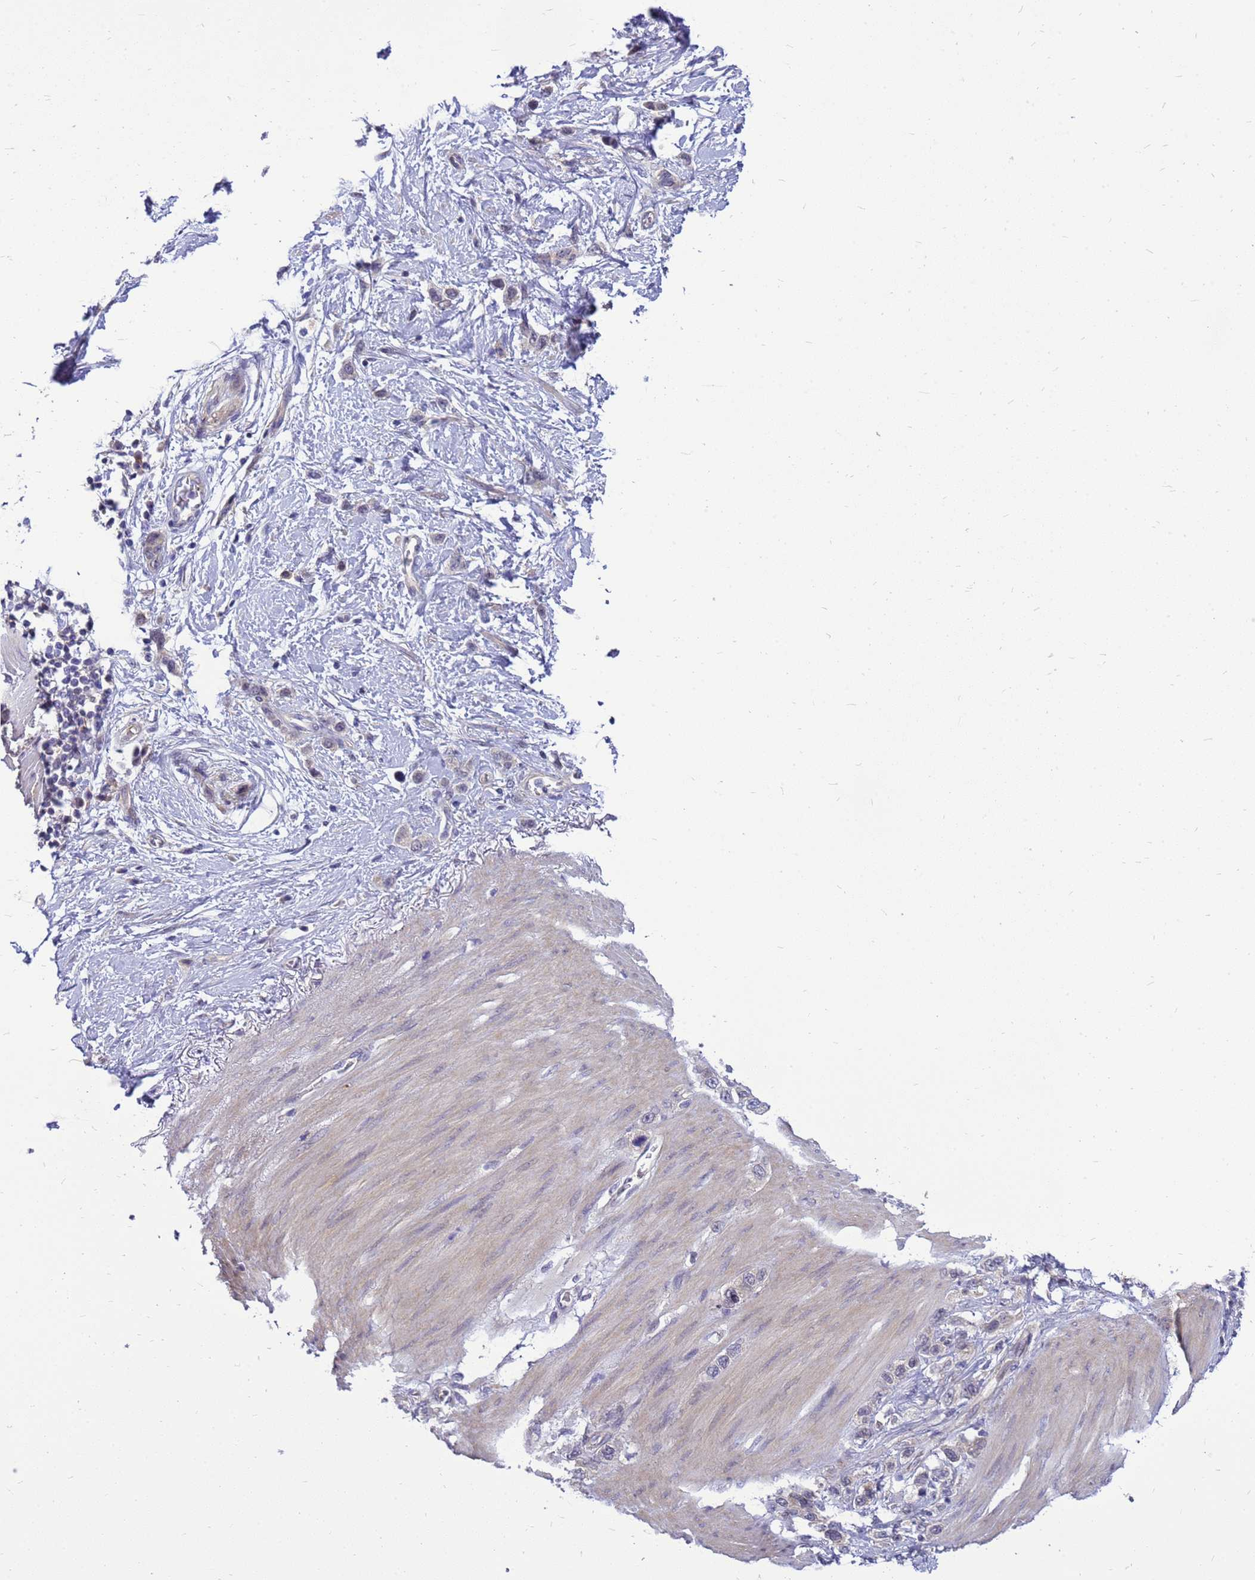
{"staining": {"intensity": "negative", "quantity": "none", "location": "none"}, "tissue": "stomach cancer", "cell_type": "Tumor cells", "image_type": "cancer", "snomed": [{"axis": "morphology", "description": "Adenocarcinoma, NOS"}, {"axis": "morphology", "description": "Adenocarcinoma, High grade"}, {"axis": "topography", "description": "Stomach, upper"}, {"axis": "topography", "description": "Stomach, lower"}], "caption": "Immunohistochemical staining of human stomach adenocarcinoma reveals no significant positivity in tumor cells.", "gene": "ENOPH1", "patient": {"sex": "female", "age": 65}}